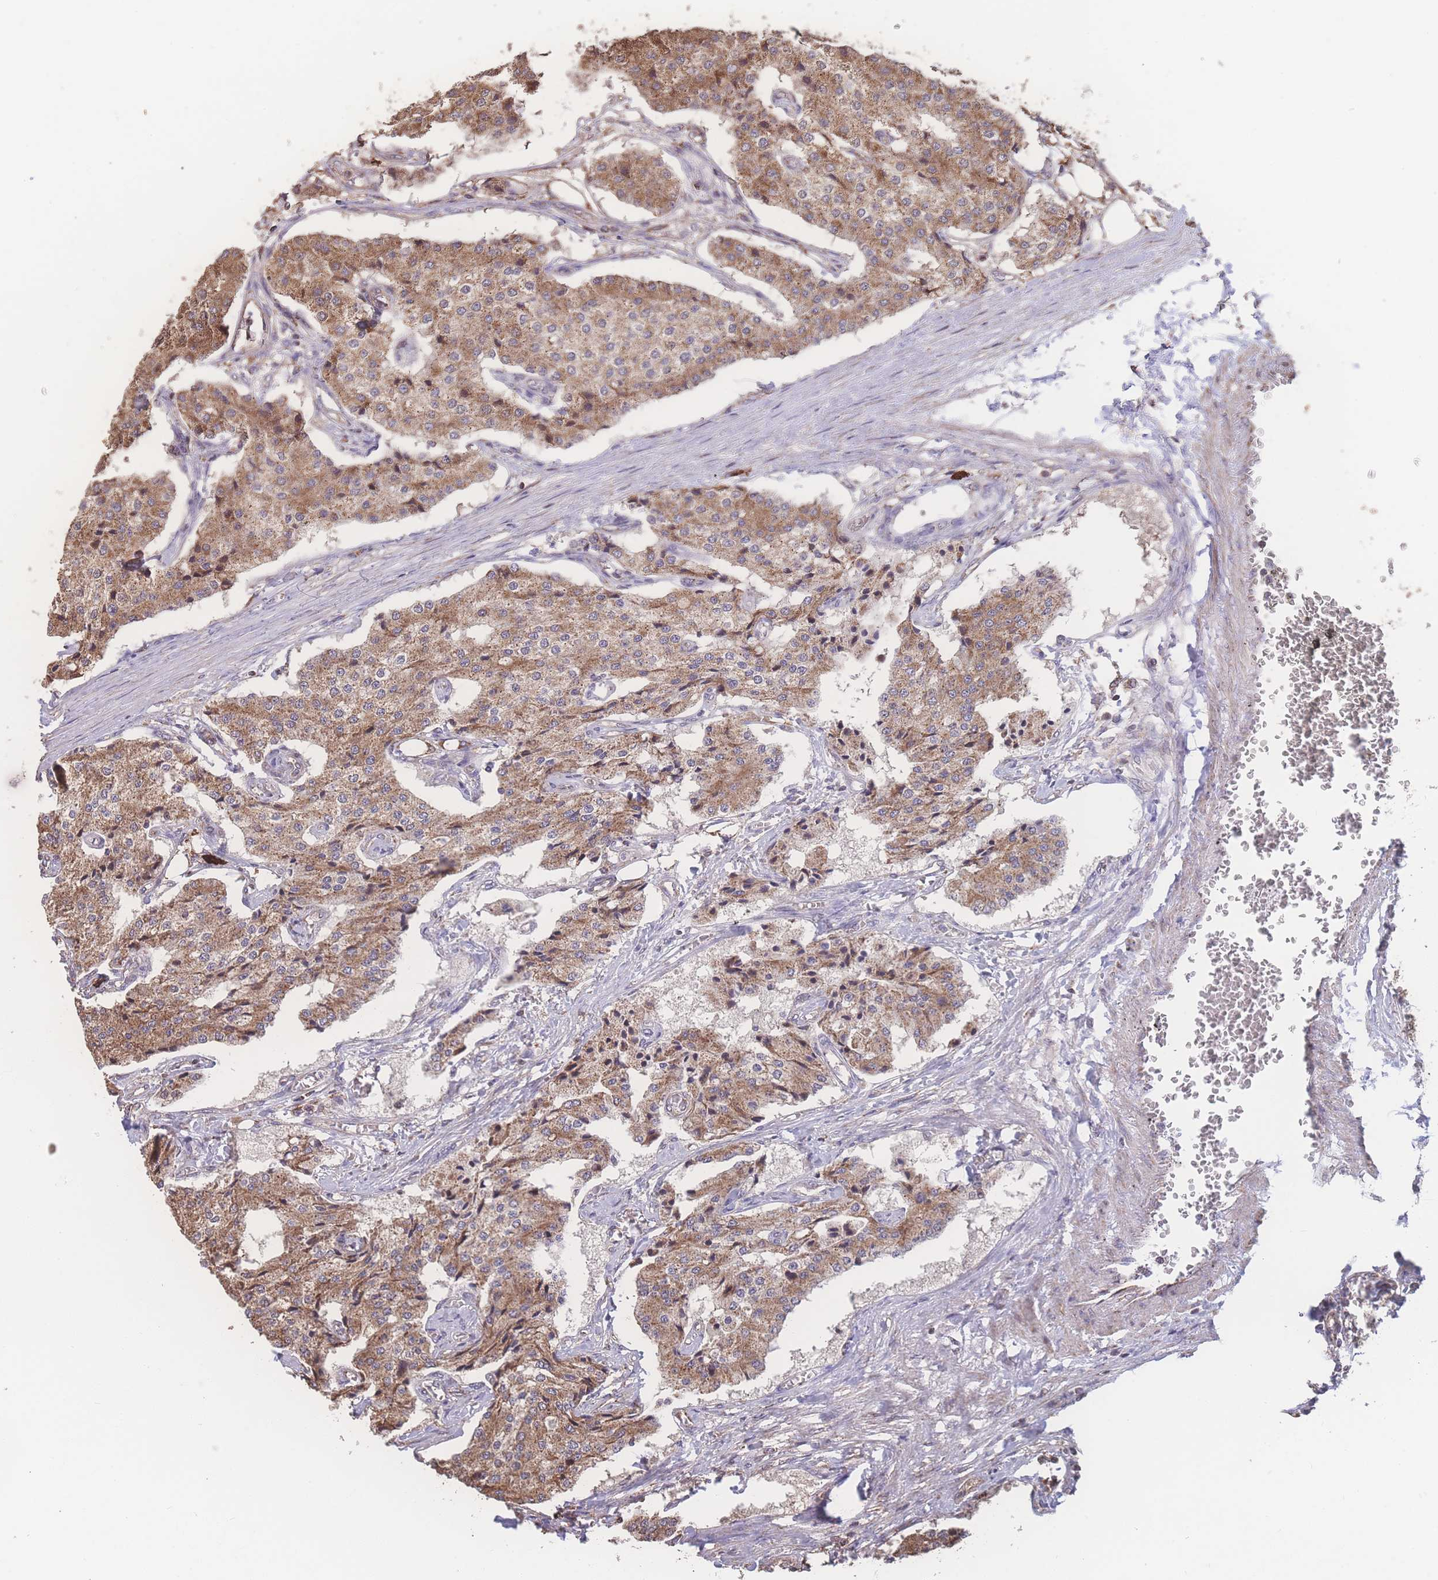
{"staining": {"intensity": "moderate", "quantity": ">75%", "location": "cytoplasmic/membranous"}, "tissue": "carcinoid", "cell_type": "Tumor cells", "image_type": "cancer", "snomed": [{"axis": "morphology", "description": "Carcinoid, malignant, NOS"}, {"axis": "topography", "description": "Colon"}], "caption": "Immunohistochemical staining of malignant carcinoid reveals medium levels of moderate cytoplasmic/membranous protein expression in approximately >75% of tumor cells. The staining was performed using DAB (3,3'-diaminobenzidine) to visualize the protein expression in brown, while the nuclei were stained in blue with hematoxylin (Magnification: 20x).", "gene": "SGSM3", "patient": {"sex": "female", "age": 52}}